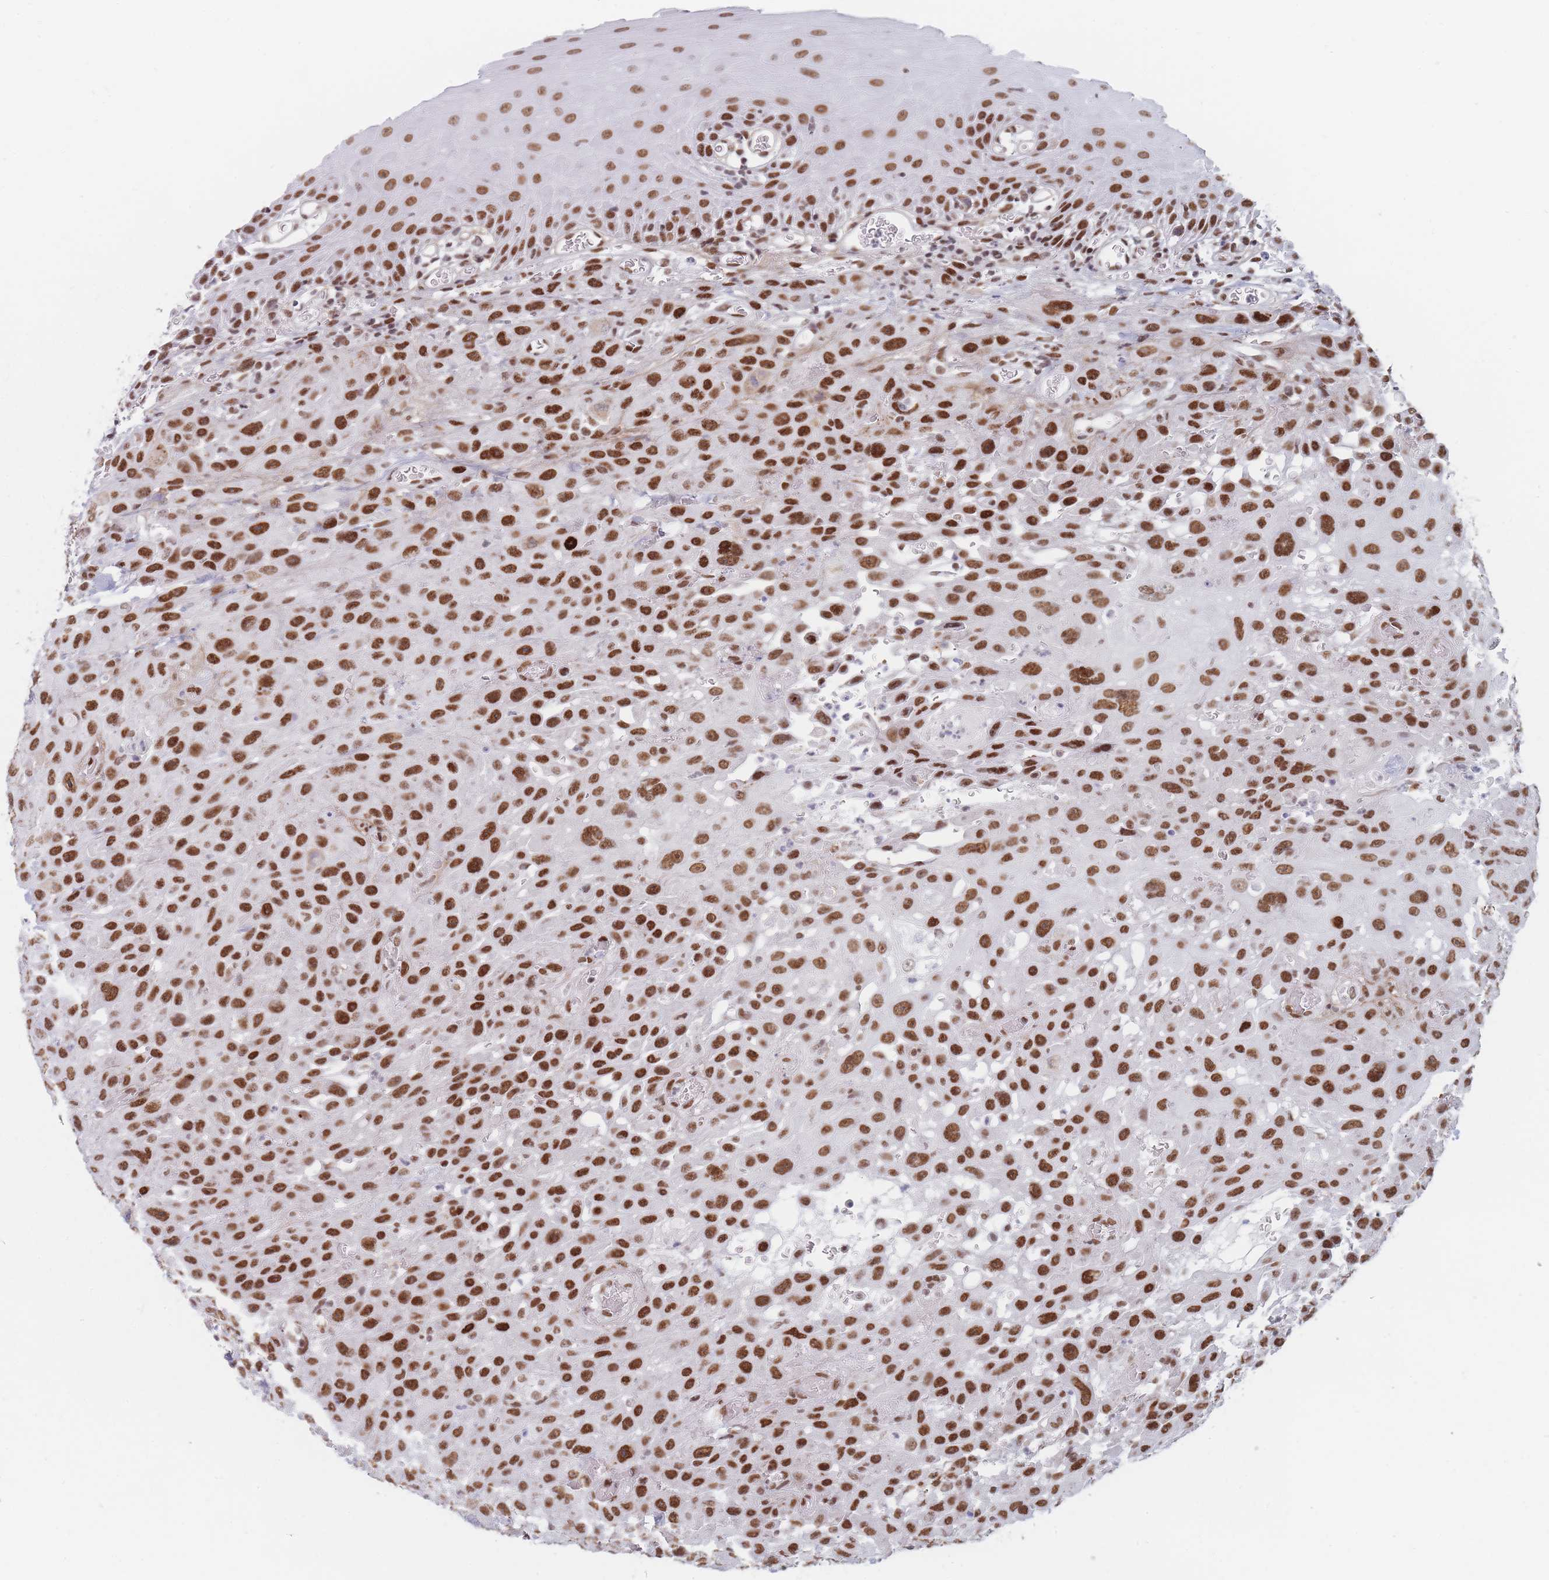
{"staining": {"intensity": "strong", "quantity": ">75%", "location": "nuclear"}, "tissue": "oral mucosa", "cell_type": "Squamous epithelial cells", "image_type": "normal", "snomed": [{"axis": "morphology", "description": "Normal tissue, NOS"}, {"axis": "topography", "description": "Oral tissue"}], "caption": "A high amount of strong nuclear expression is appreciated in about >75% of squamous epithelial cells in unremarkable oral mucosa. The protein of interest is shown in brown color, while the nuclei are stained blue.", "gene": "SAFB2", "patient": {"sex": "female", "age": 70}}